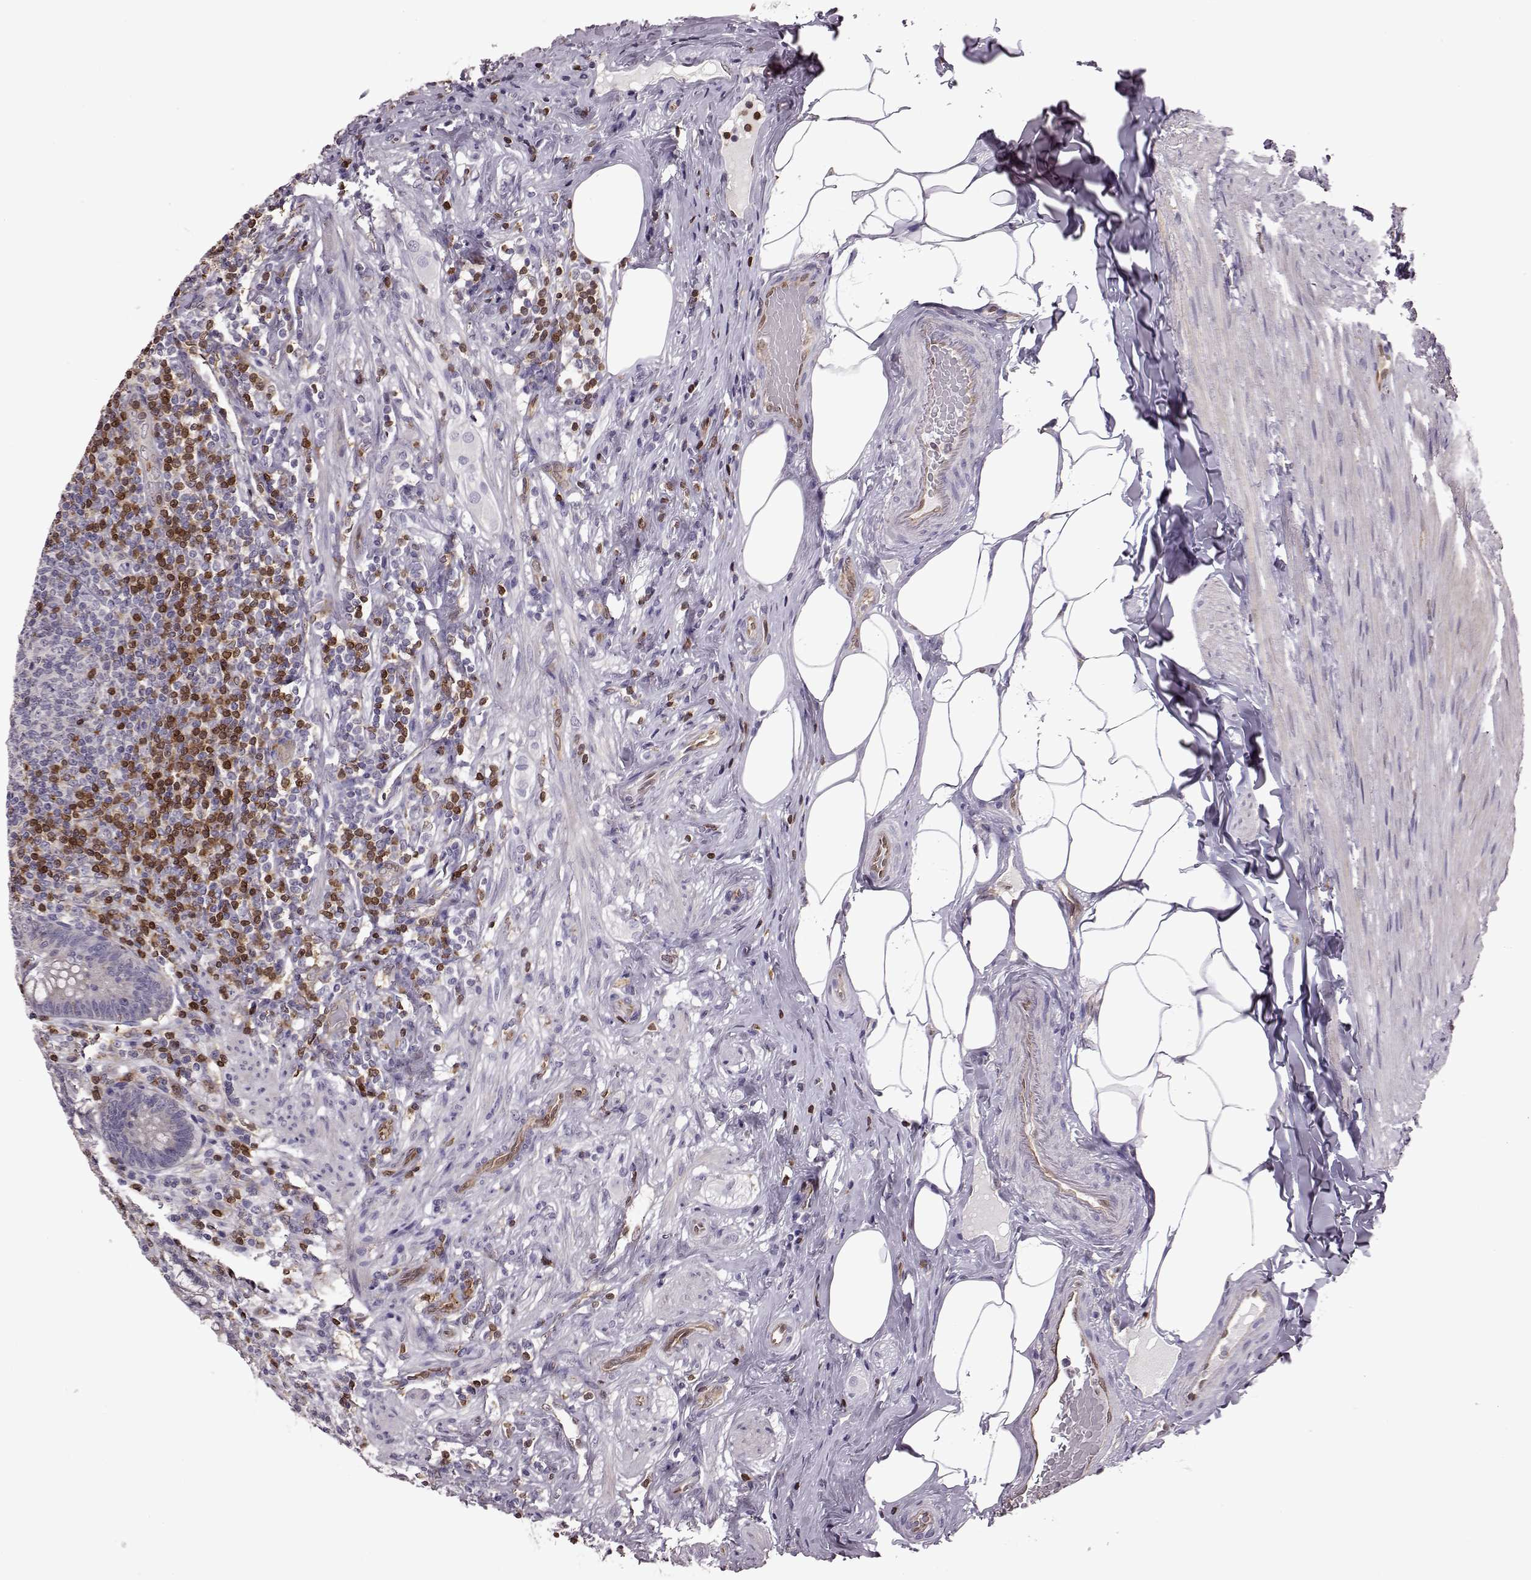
{"staining": {"intensity": "negative", "quantity": "none", "location": "none"}, "tissue": "appendix", "cell_type": "Glandular cells", "image_type": "normal", "snomed": [{"axis": "morphology", "description": "Normal tissue, NOS"}, {"axis": "topography", "description": "Appendix"}], "caption": "High magnification brightfield microscopy of benign appendix stained with DAB (brown) and counterstained with hematoxylin (blue): glandular cells show no significant staining.", "gene": "CDC42SE1", "patient": {"sex": "male", "age": 47}}